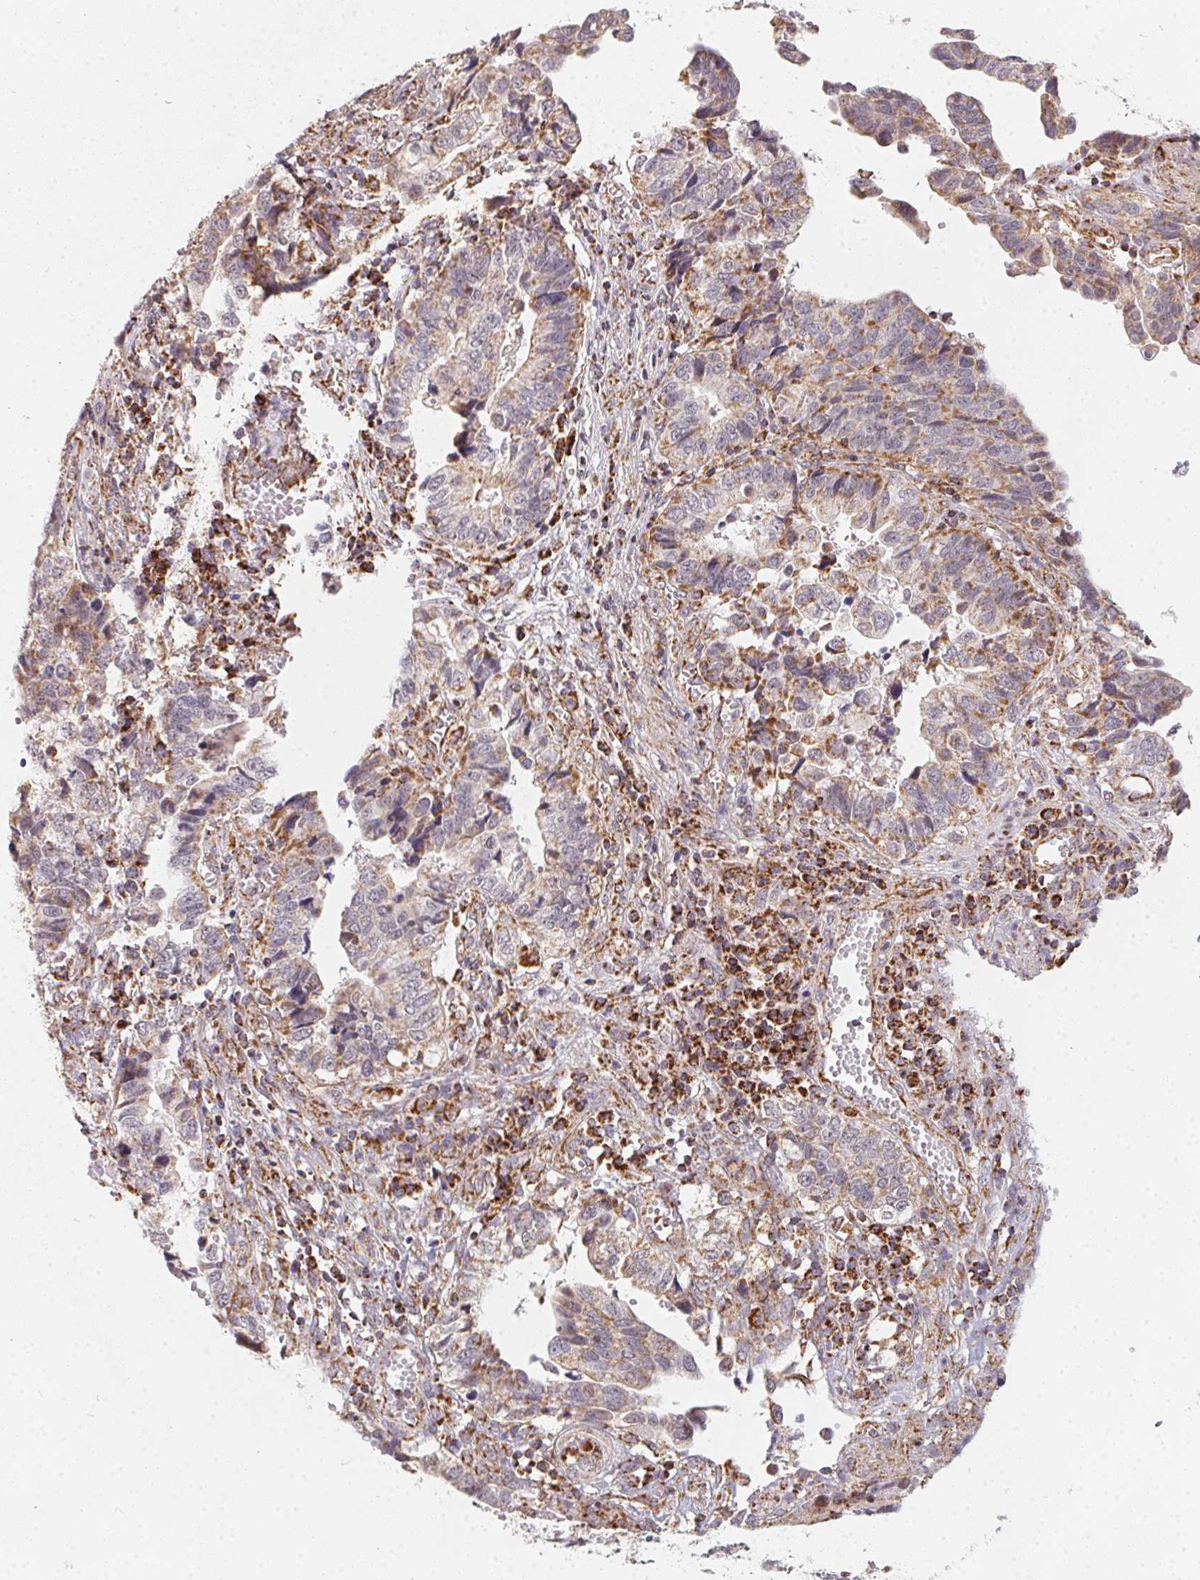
{"staining": {"intensity": "moderate", "quantity": "<25%", "location": "cytoplasmic/membranous"}, "tissue": "stomach cancer", "cell_type": "Tumor cells", "image_type": "cancer", "snomed": [{"axis": "morphology", "description": "Adenocarcinoma, NOS"}, {"axis": "topography", "description": "Stomach, upper"}], "caption": "Immunohistochemistry (IHC) of stomach cancer reveals low levels of moderate cytoplasmic/membranous staining in about <25% of tumor cells. The staining was performed using DAB, with brown indicating positive protein expression. Nuclei are stained blue with hematoxylin.", "gene": "NDUFS6", "patient": {"sex": "female", "age": 67}}